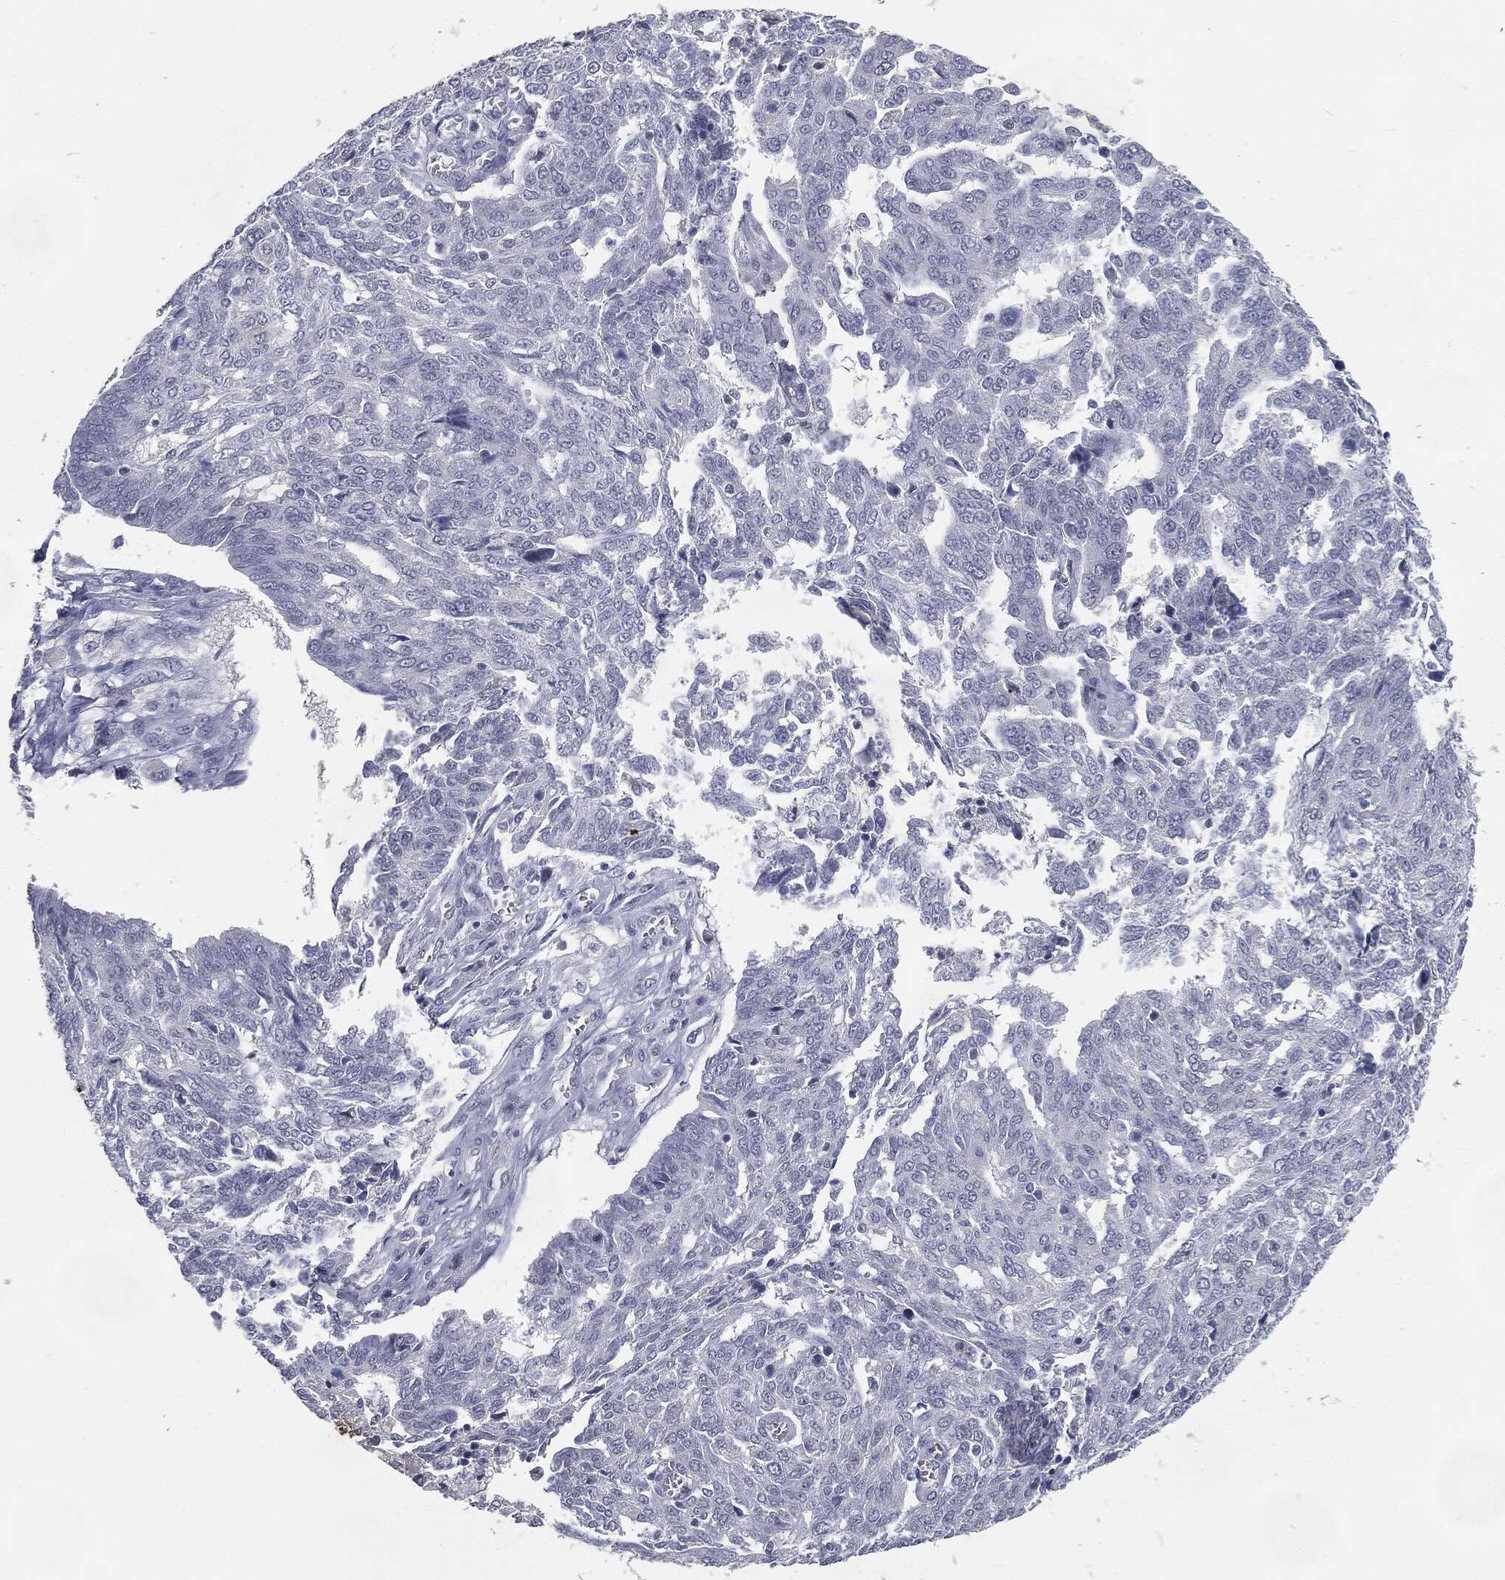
{"staining": {"intensity": "negative", "quantity": "none", "location": "none"}, "tissue": "ovarian cancer", "cell_type": "Tumor cells", "image_type": "cancer", "snomed": [{"axis": "morphology", "description": "Cystadenocarcinoma, serous, NOS"}, {"axis": "topography", "description": "Ovary"}], "caption": "An immunohistochemistry image of ovarian cancer (serous cystadenocarcinoma) is shown. There is no staining in tumor cells of ovarian cancer (serous cystadenocarcinoma).", "gene": "SLC2A2", "patient": {"sex": "female", "age": 67}}